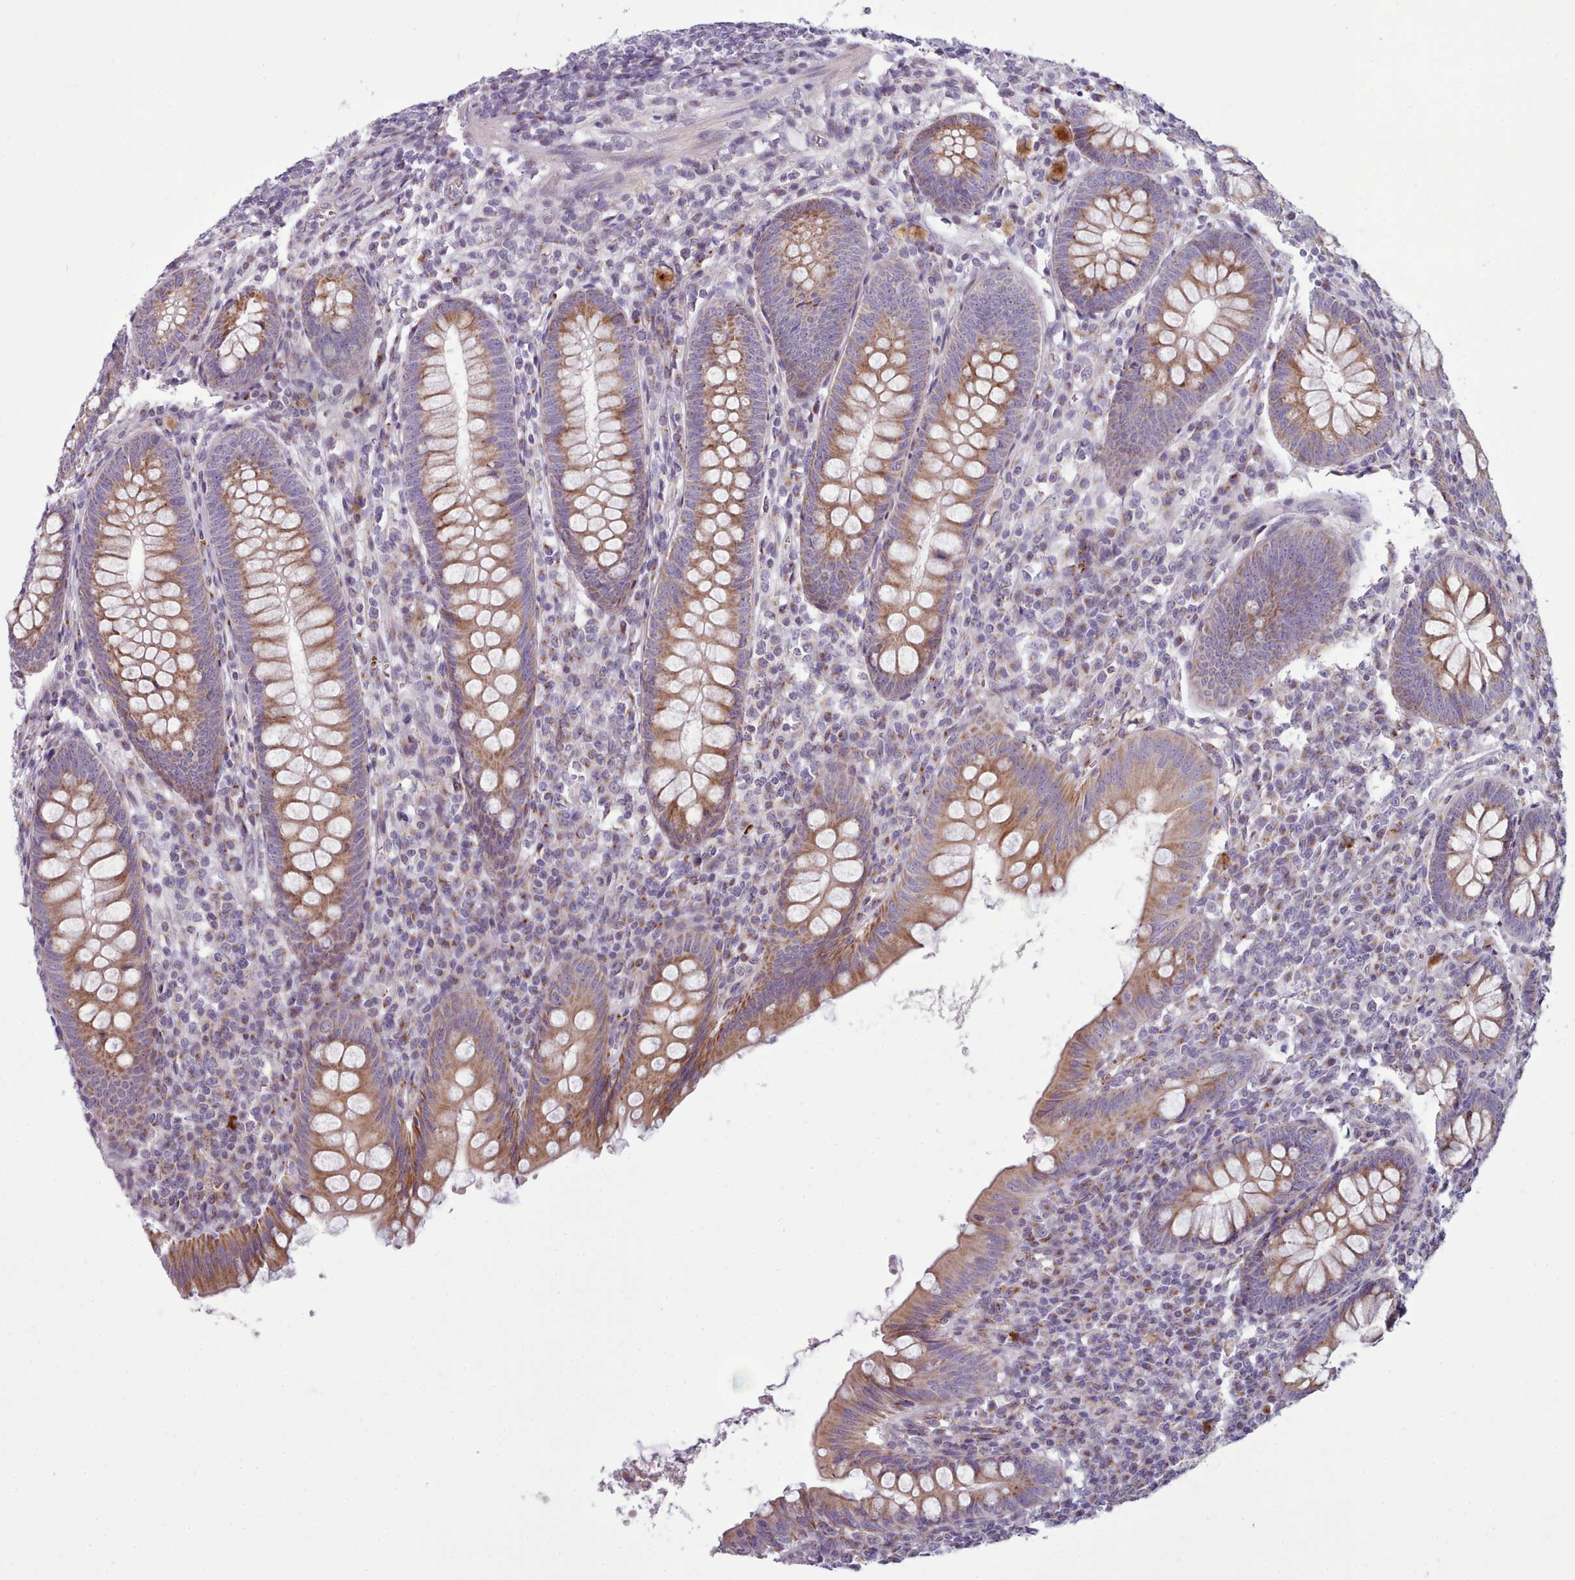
{"staining": {"intensity": "moderate", "quantity": ">75%", "location": "cytoplasmic/membranous"}, "tissue": "appendix", "cell_type": "Glandular cells", "image_type": "normal", "snomed": [{"axis": "morphology", "description": "Normal tissue, NOS"}, {"axis": "topography", "description": "Appendix"}], "caption": "Benign appendix was stained to show a protein in brown. There is medium levels of moderate cytoplasmic/membranous staining in about >75% of glandular cells. (Stains: DAB (3,3'-diaminobenzidine) in brown, nuclei in blue, Microscopy: brightfield microscopy at high magnification).", "gene": "SLC52A3", "patient": {"sex": "male", "age": 56}}